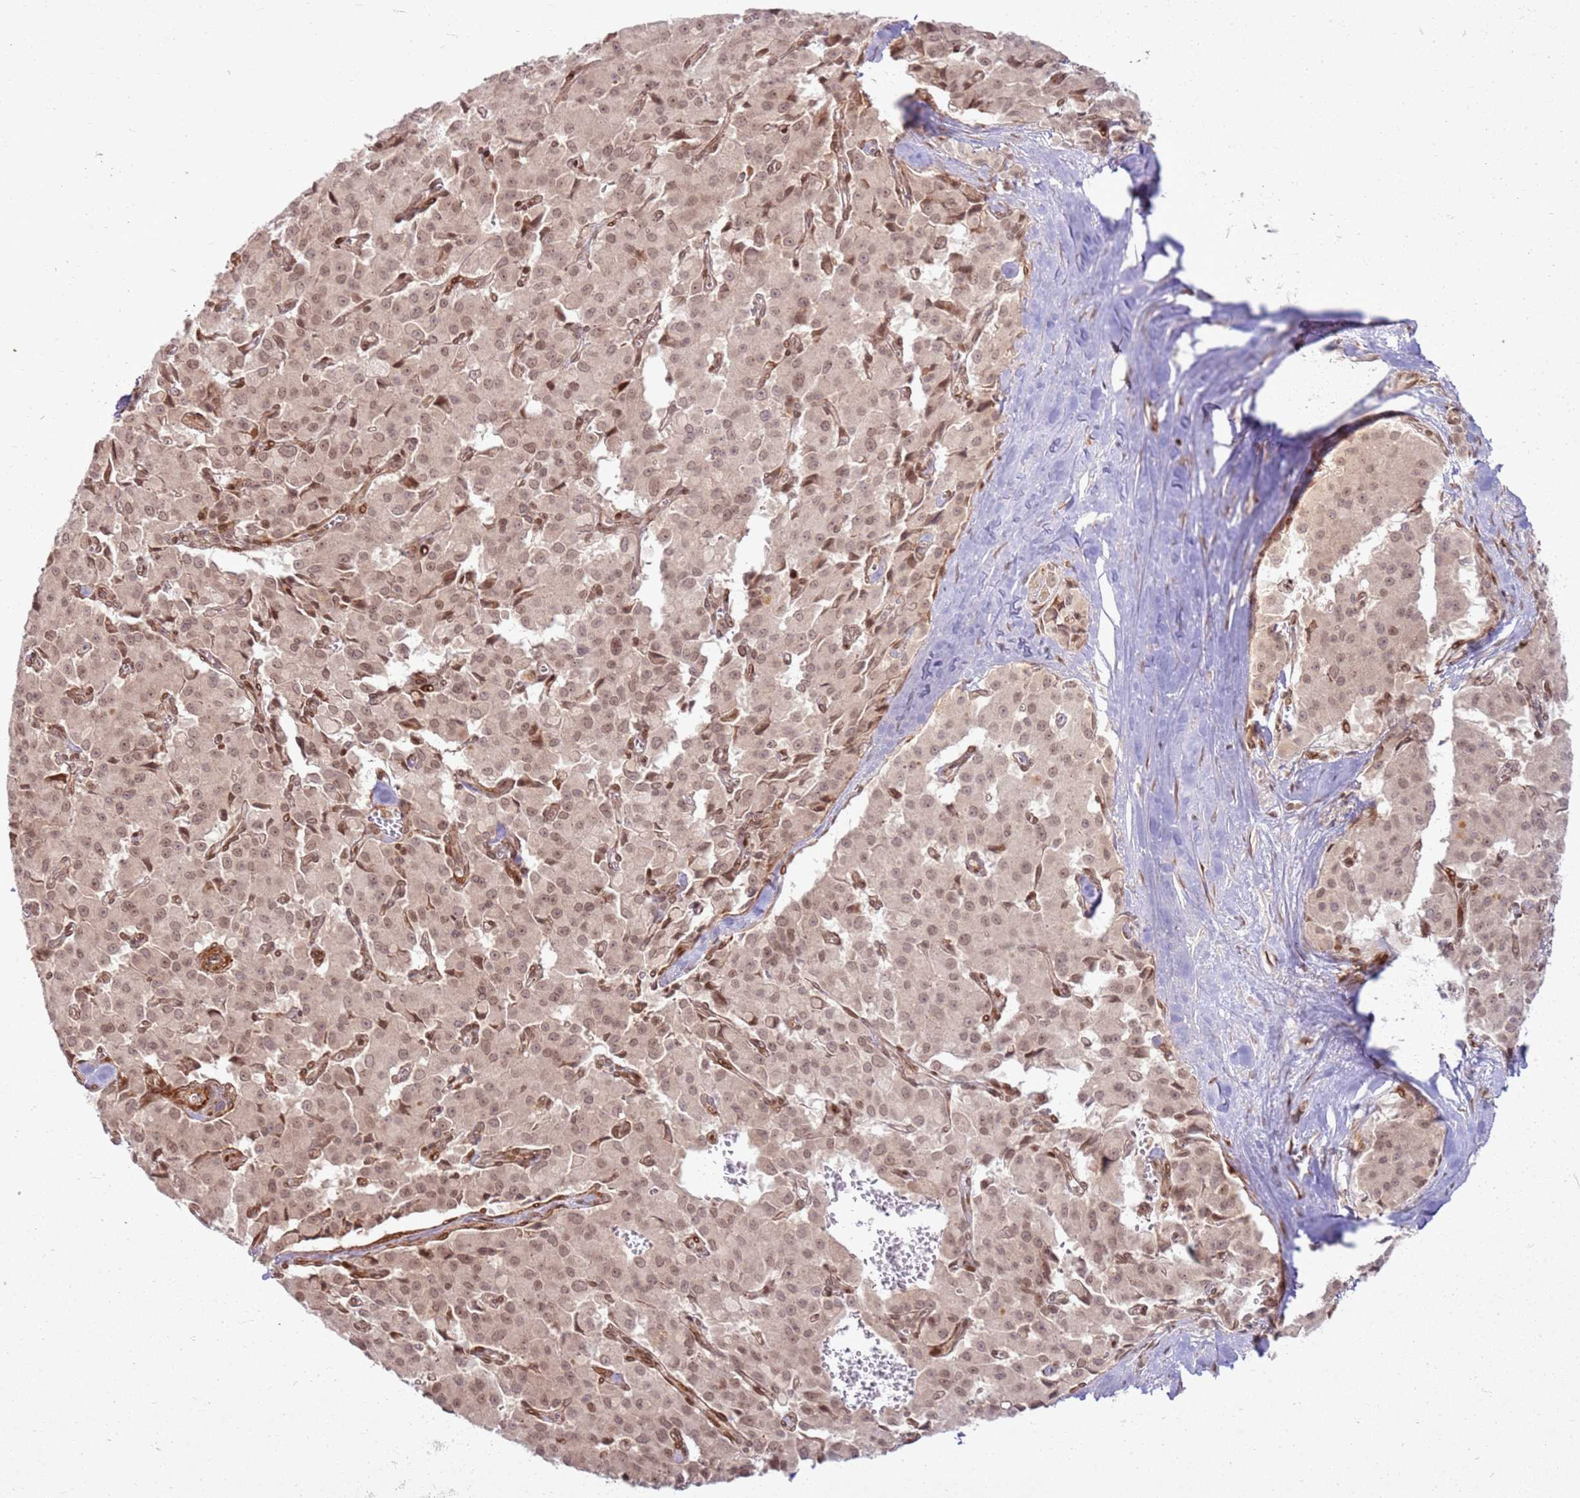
{"staining": {"intensity": "moderate", "quantity": ">75%", "location": "nuclear"}, "tissue": "pancreatic cancer", "cell_type": "Tumor cells", "image_type": "cancer", "snomed": [{"axis": "morphology", "description": "Adenocarcinoma, NOS"}, {"axis": "topography", "description": "Pancreas"}], "caption": "Protein expression analysis of pancreatic cancer reveals moderate nuclear positivity in approximately >75% of tumor cells. (DAB (3,3'-diaminobenzidine) = brown stain, brightfield microscopy at high magnification).", "gene": "KLHL36", "patient": {"sex": "male", "age": 65}}